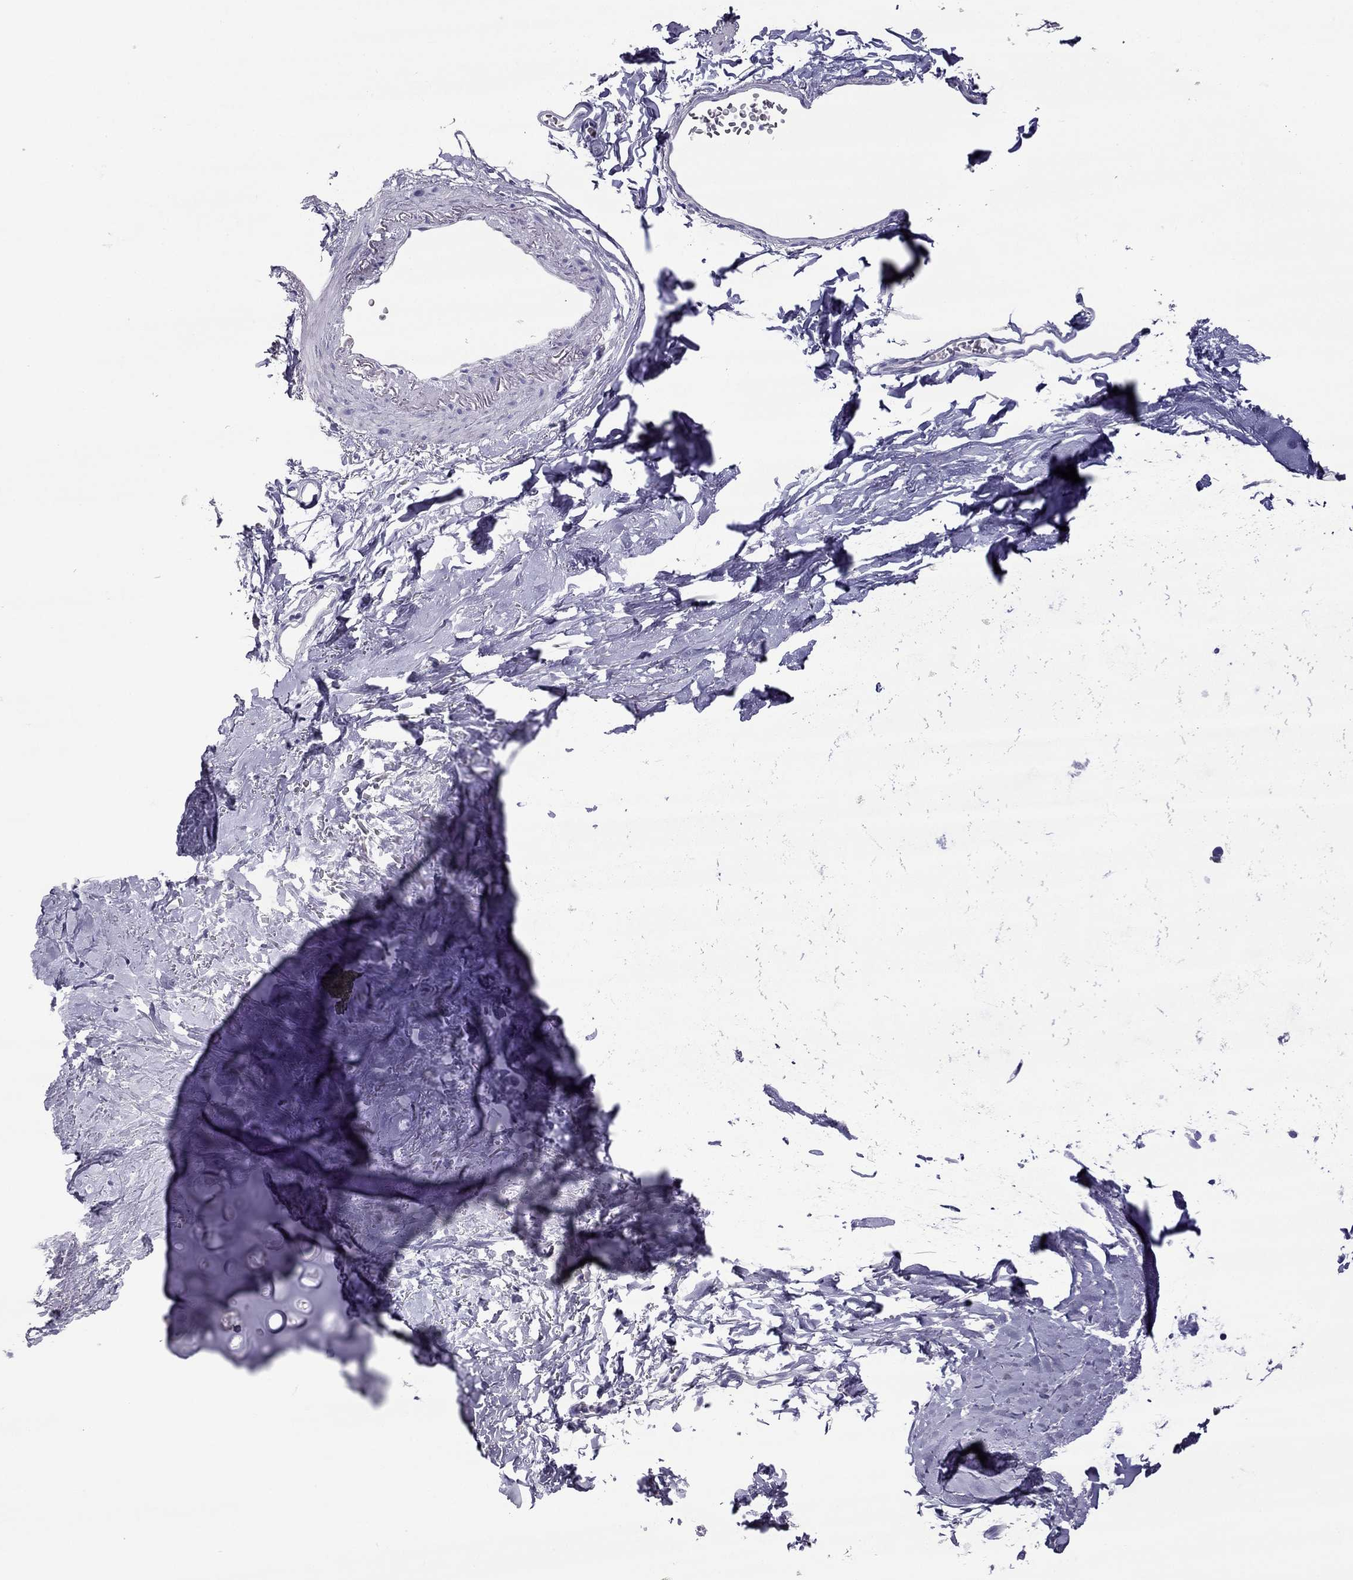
{"staining": {"intensity": "negative", "quantity": "none", "location": "none"}, "tissue": "soft tissue", "cell_type": "Chondrocytes", "image_type": "normal", "snomed": [{"axis": "morphology", "description": "Normal tissue, NOS"}, {"axis": "topography", "description": "Cartilage tissue"}, {"axis": "topography", "description": "Bronchus"}], "caption": "Chondrocytes show no significant protein staining in unremarkable soft tissue. (Brightfield microscopy of DAB (3,3'-diaminobenzidine) immunohistochemistry at high magnification).", "gene": "MYBPH", "patient": {"sex": "female", "age": 79}}